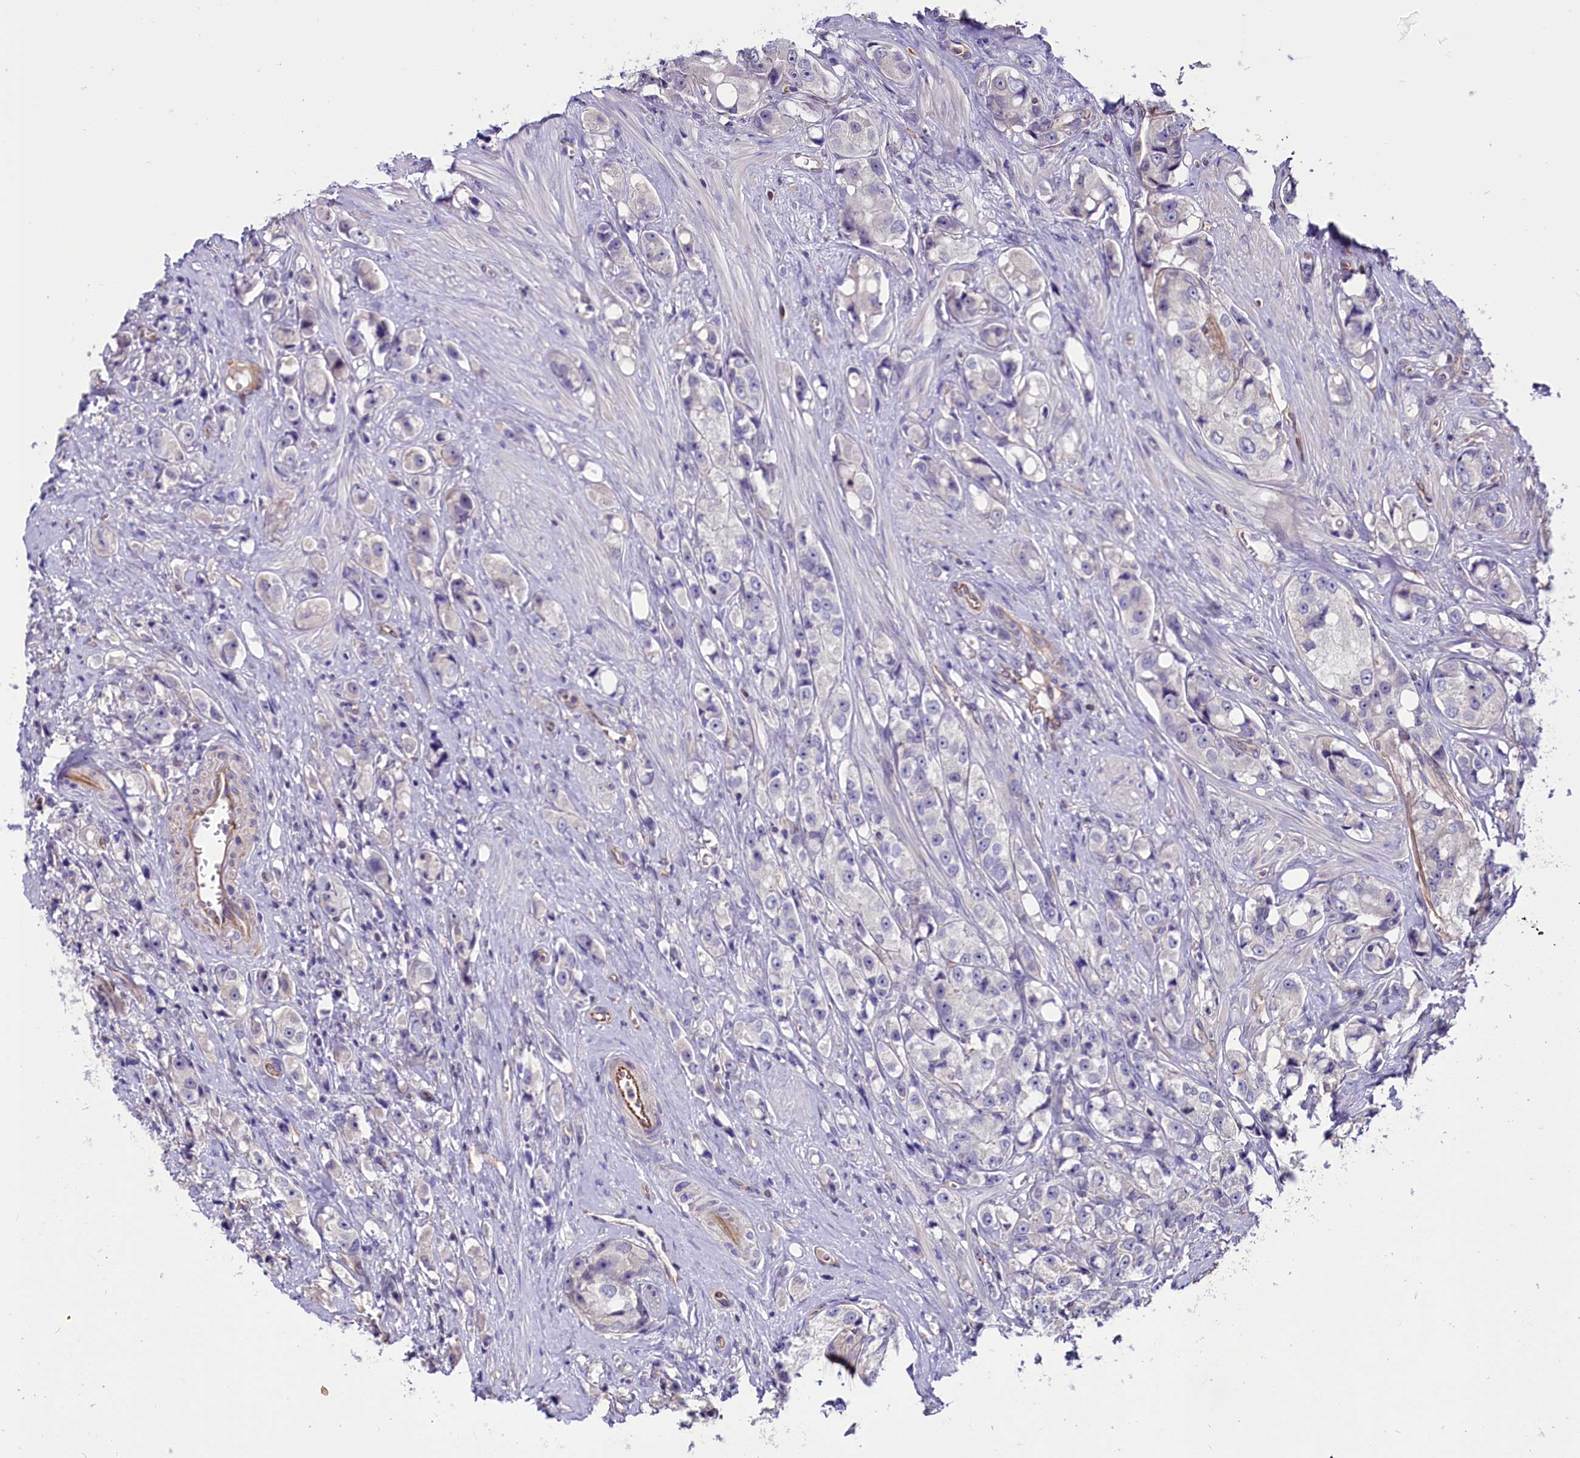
{"staining": {"intensity": "negative", "quantity": "none", "location": "none"}, "tissue": "prostate cancer", "cell_type": "Tumor cells", "image_type": "cancer", "snomed": [{"axis": "morphology", "description": "Adenocarcinoma, High grade"}, {"axis": "topography", "description": "Prostate"}], "caption": "Image shows no significant protein staining in tumor cells of adenocarcinoma (high-grade) (prostate).", "gene": "PDILT", "patient": {"sex": "male", "age": 74}}